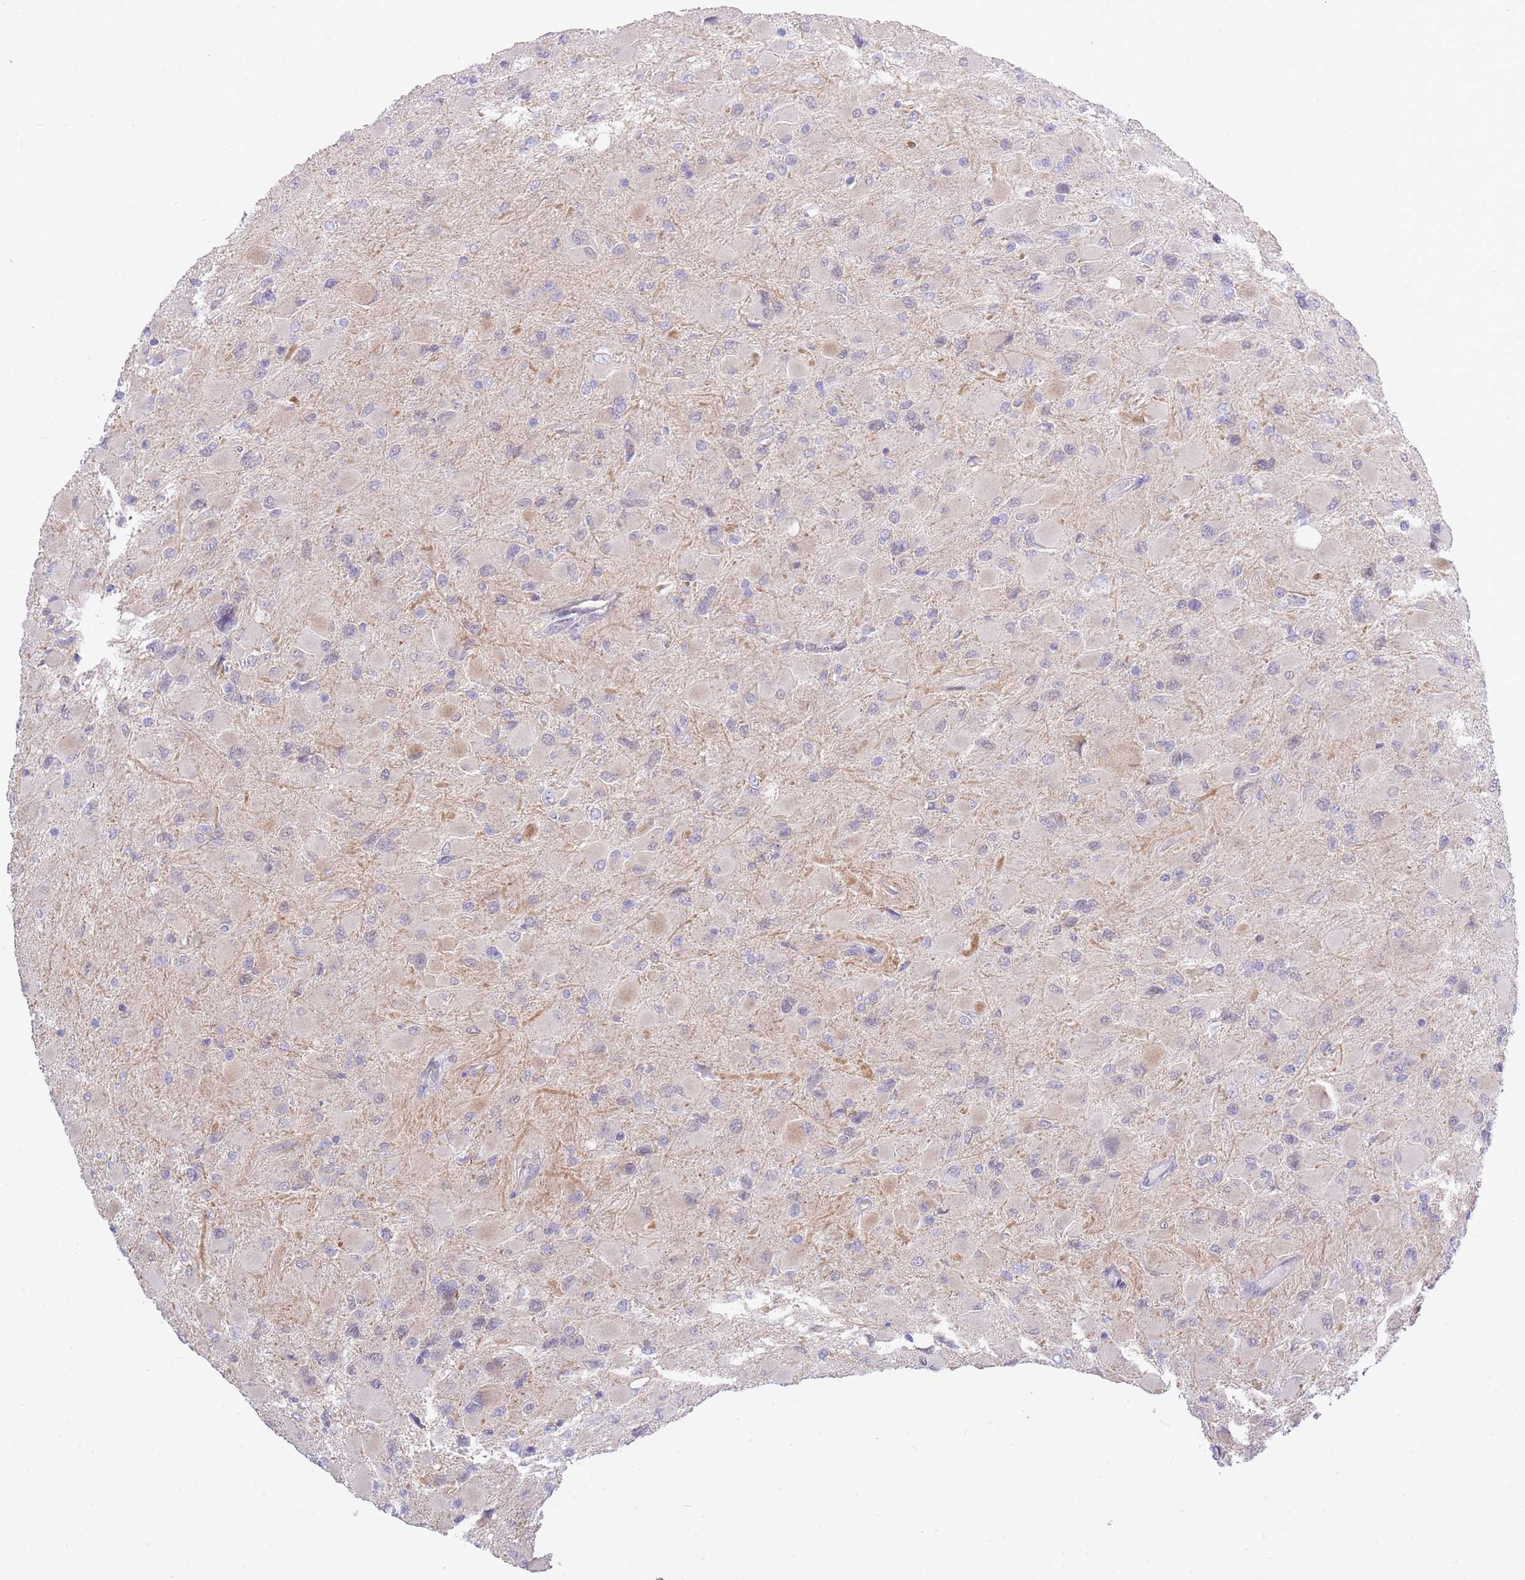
{"staining": {"intensity": "negative", "quantity": "none", "location": "none"}, "tissue": "glioma", "cell_type": "Tumor cells", "image_type": "cancer", "snomed": [{"axis": "morphology", "description": "Glioma, malignant, High grade"}, {"axis": "topography", "description": "Cerebral cortex"}], "caption": "This histopathology image is of glioma stained with immunohistochemistry to label a protein in brown with the nuclei are counter-stained blue. There is no staining in tumor cells.", "gene": "CTBP1", "patient": {"sex": "female", "age": 36}}